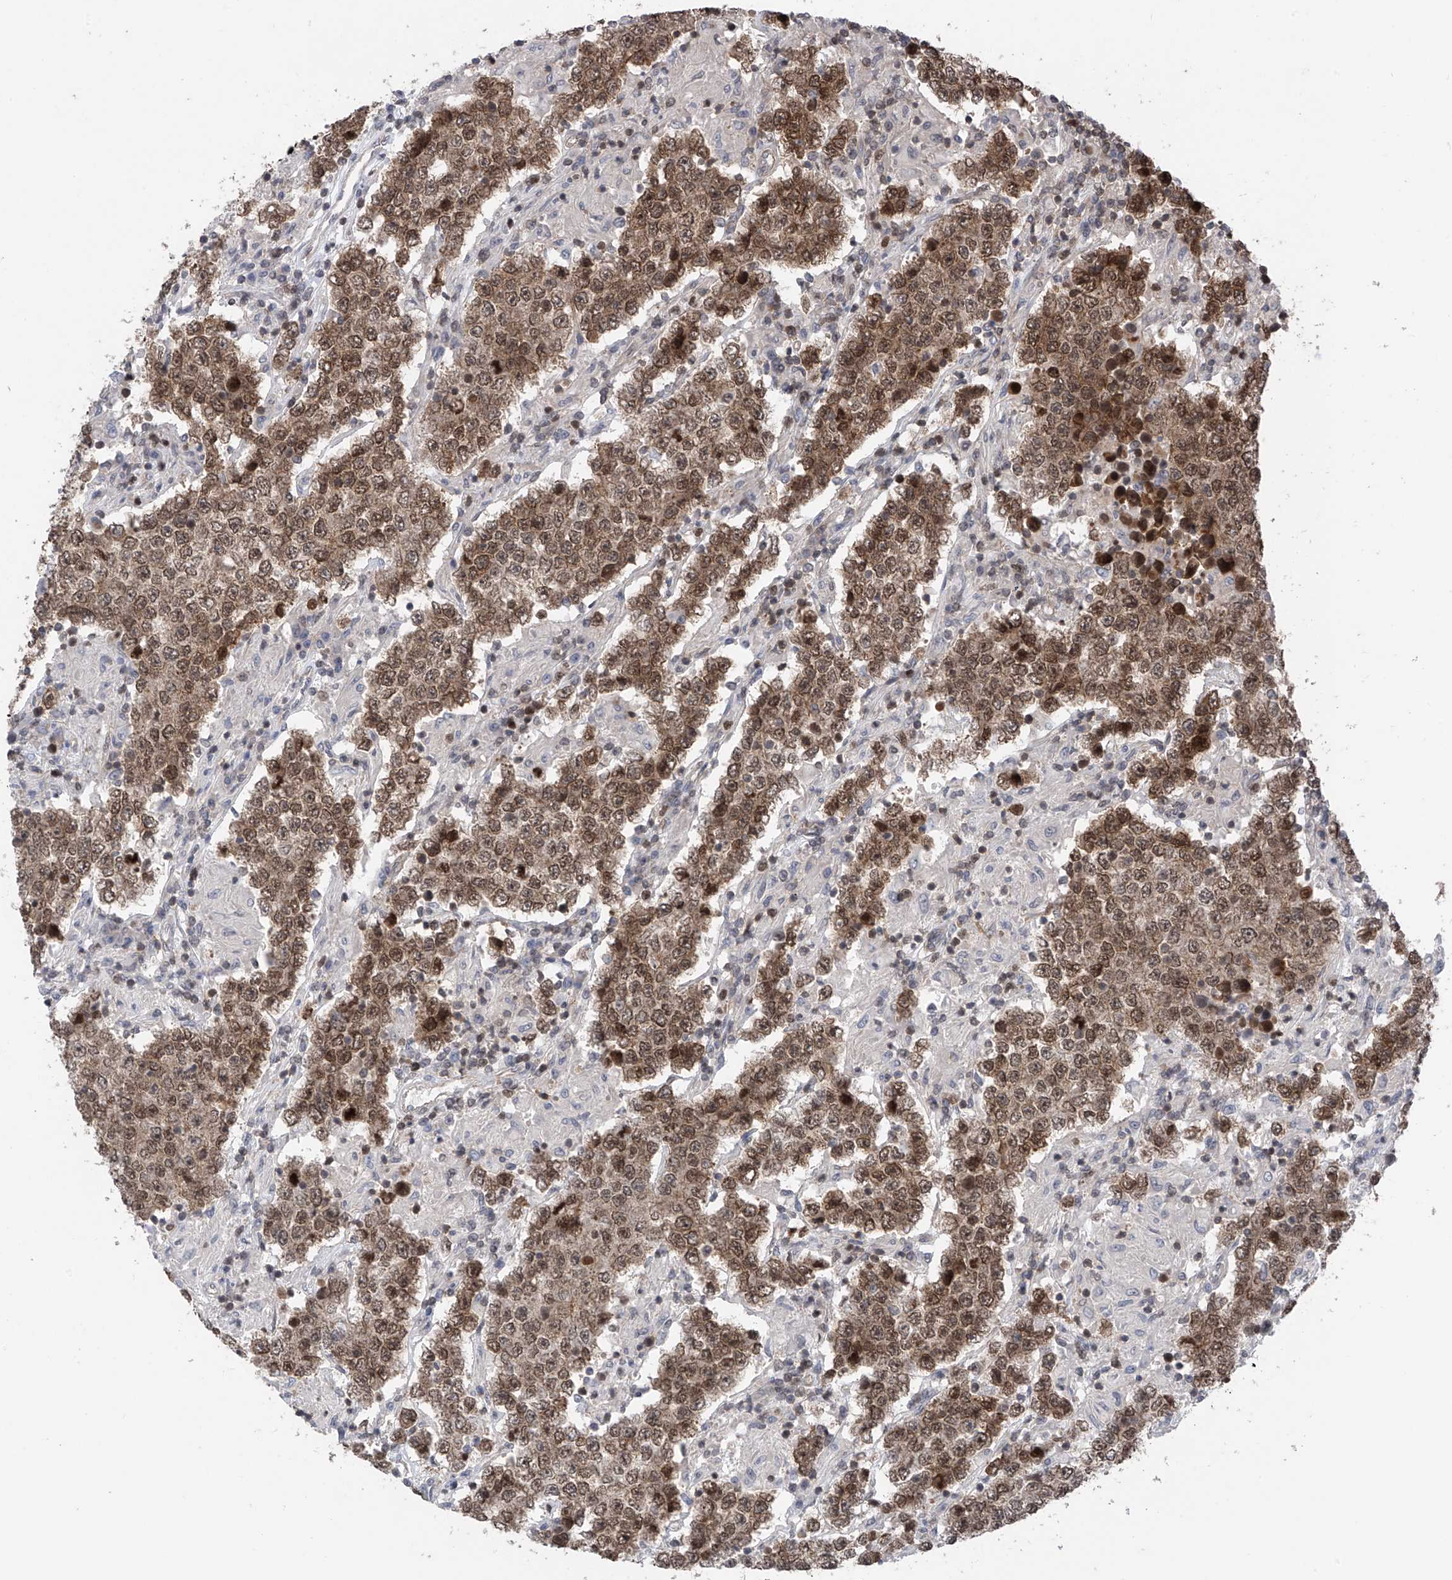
{"staining": {"intensity": "moderate", "quantity": ">75%", "location": "cytoplasmic/membranous,nuclear"}, "tissue": "testis cancer", "cell_type": "Tumor cells", "image_type": "cancer", "snomed": [{"axis": "morphology", "description": "Normal tissue, NOS"}, {"axis": "morphology", "description": "Urothelial carcinoma, High grade"}, {"axis": "morphology", "description": "Seminoma, NOS"}, {"axis": "morphology", "description": "Carcinoma, Embryonal, NOS"}, {"axis": "topography", "description": "Urinary bladder"}, {"axis": "topography", "description": "Testis"}], "caption": "An image of seminoma (testis) stained for a protein displays moderate cytoplasmic/membranous and nuclear brown staining in tumor cells.", "gene": "DNAJC9", "patient": {"sex": "male", "age": 41}}